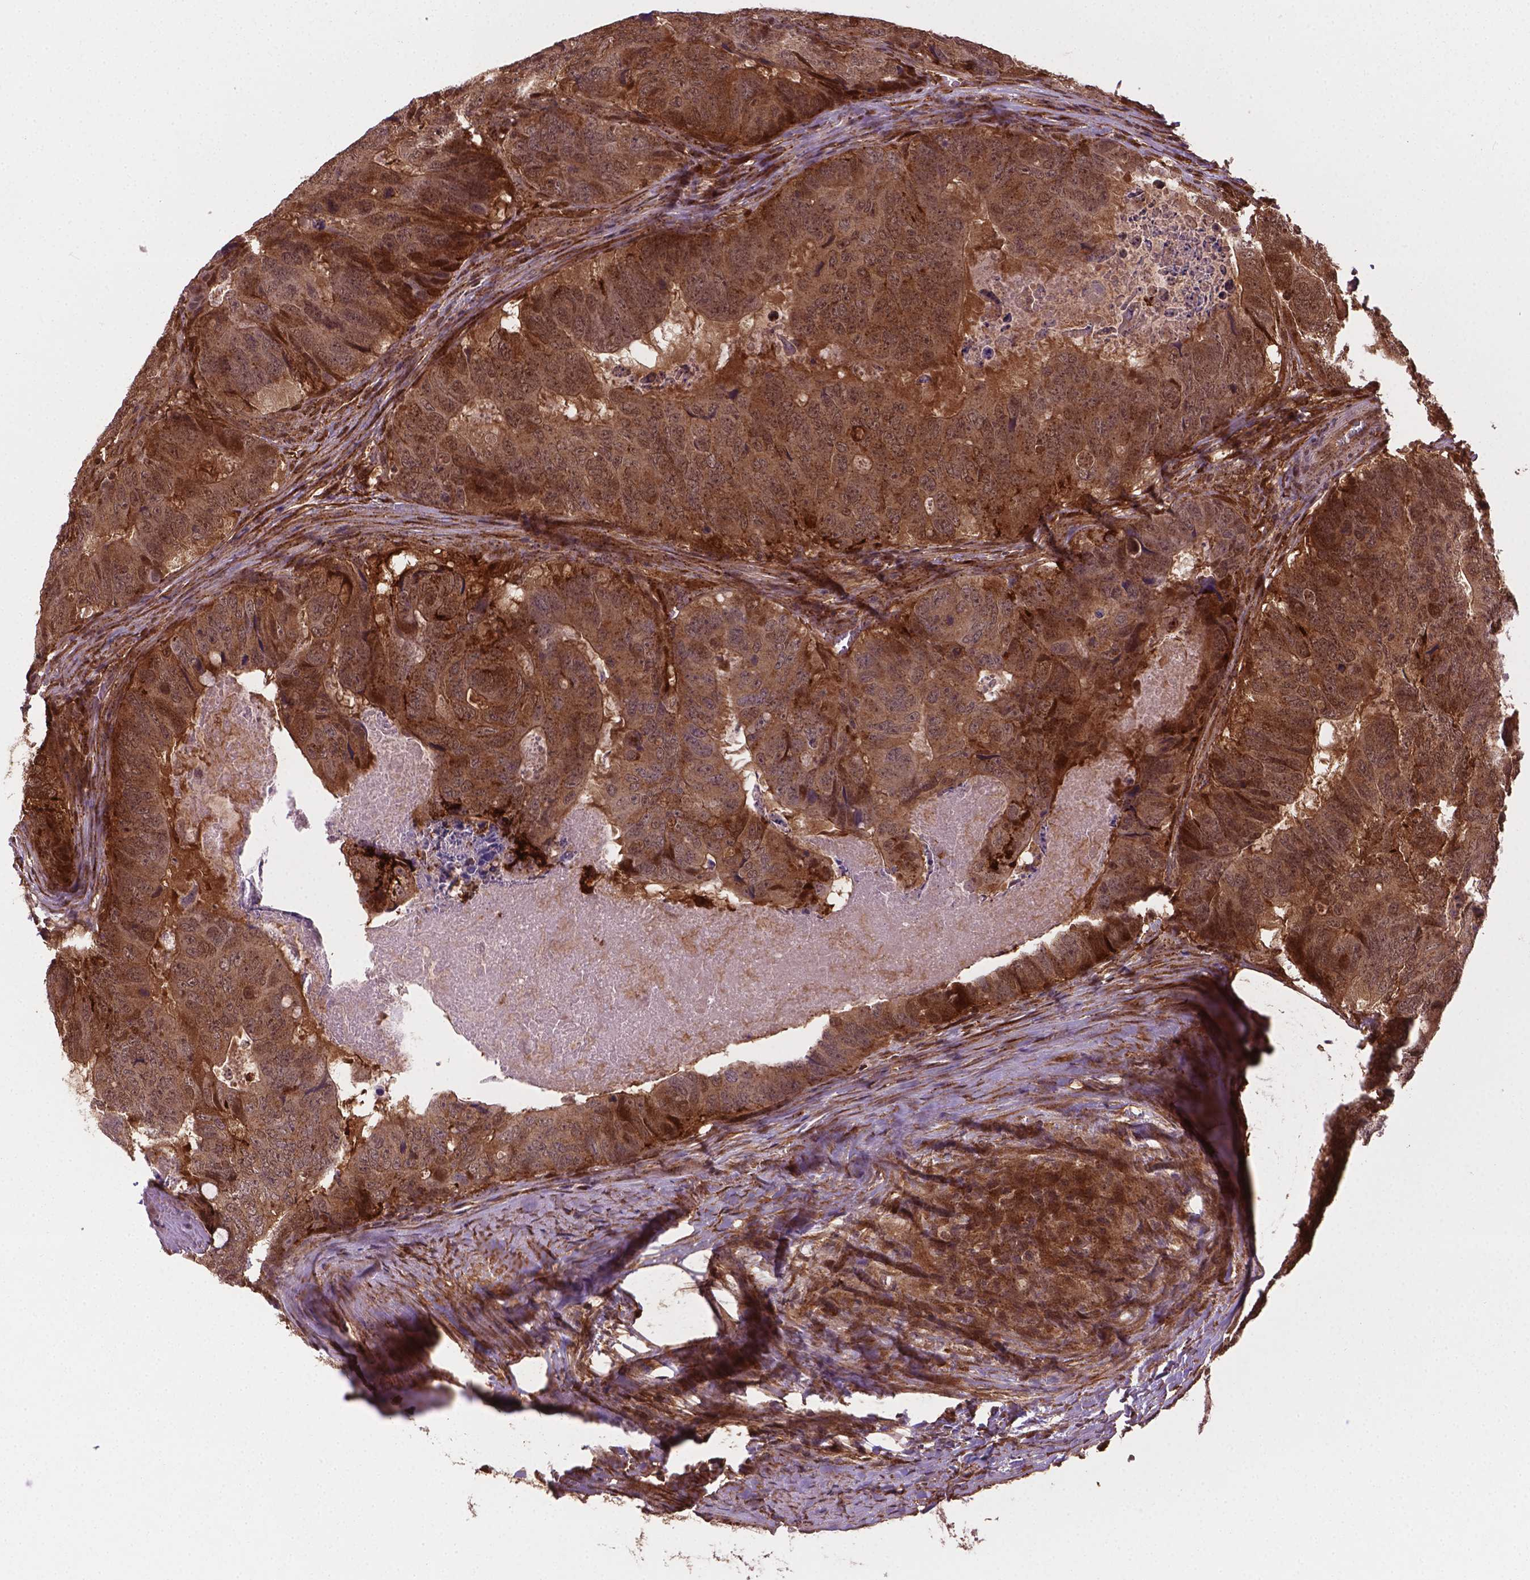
{"staining": {"intensity": "moderate", "quantity": ">75%", "location": "cytoplasmic/membranous,nuclear"}, "tissue": "colorectal cancer", "cell_type": "Tumor cells", "image_type": "cancer", "snomed": [{"axis": "morphology", "description": "Adenocarcinoma, NOS"}, {"axis": "topography", "description": "Colon"}], "caption": "This is an image of IHC staining of colorectal adenocarcinoma, which shows moderate staining in the cytoplasmic/membranous and nuclear of tumor cells.", "gene": "PLIN3", "patient": {"sex": "male", "age": 79}}